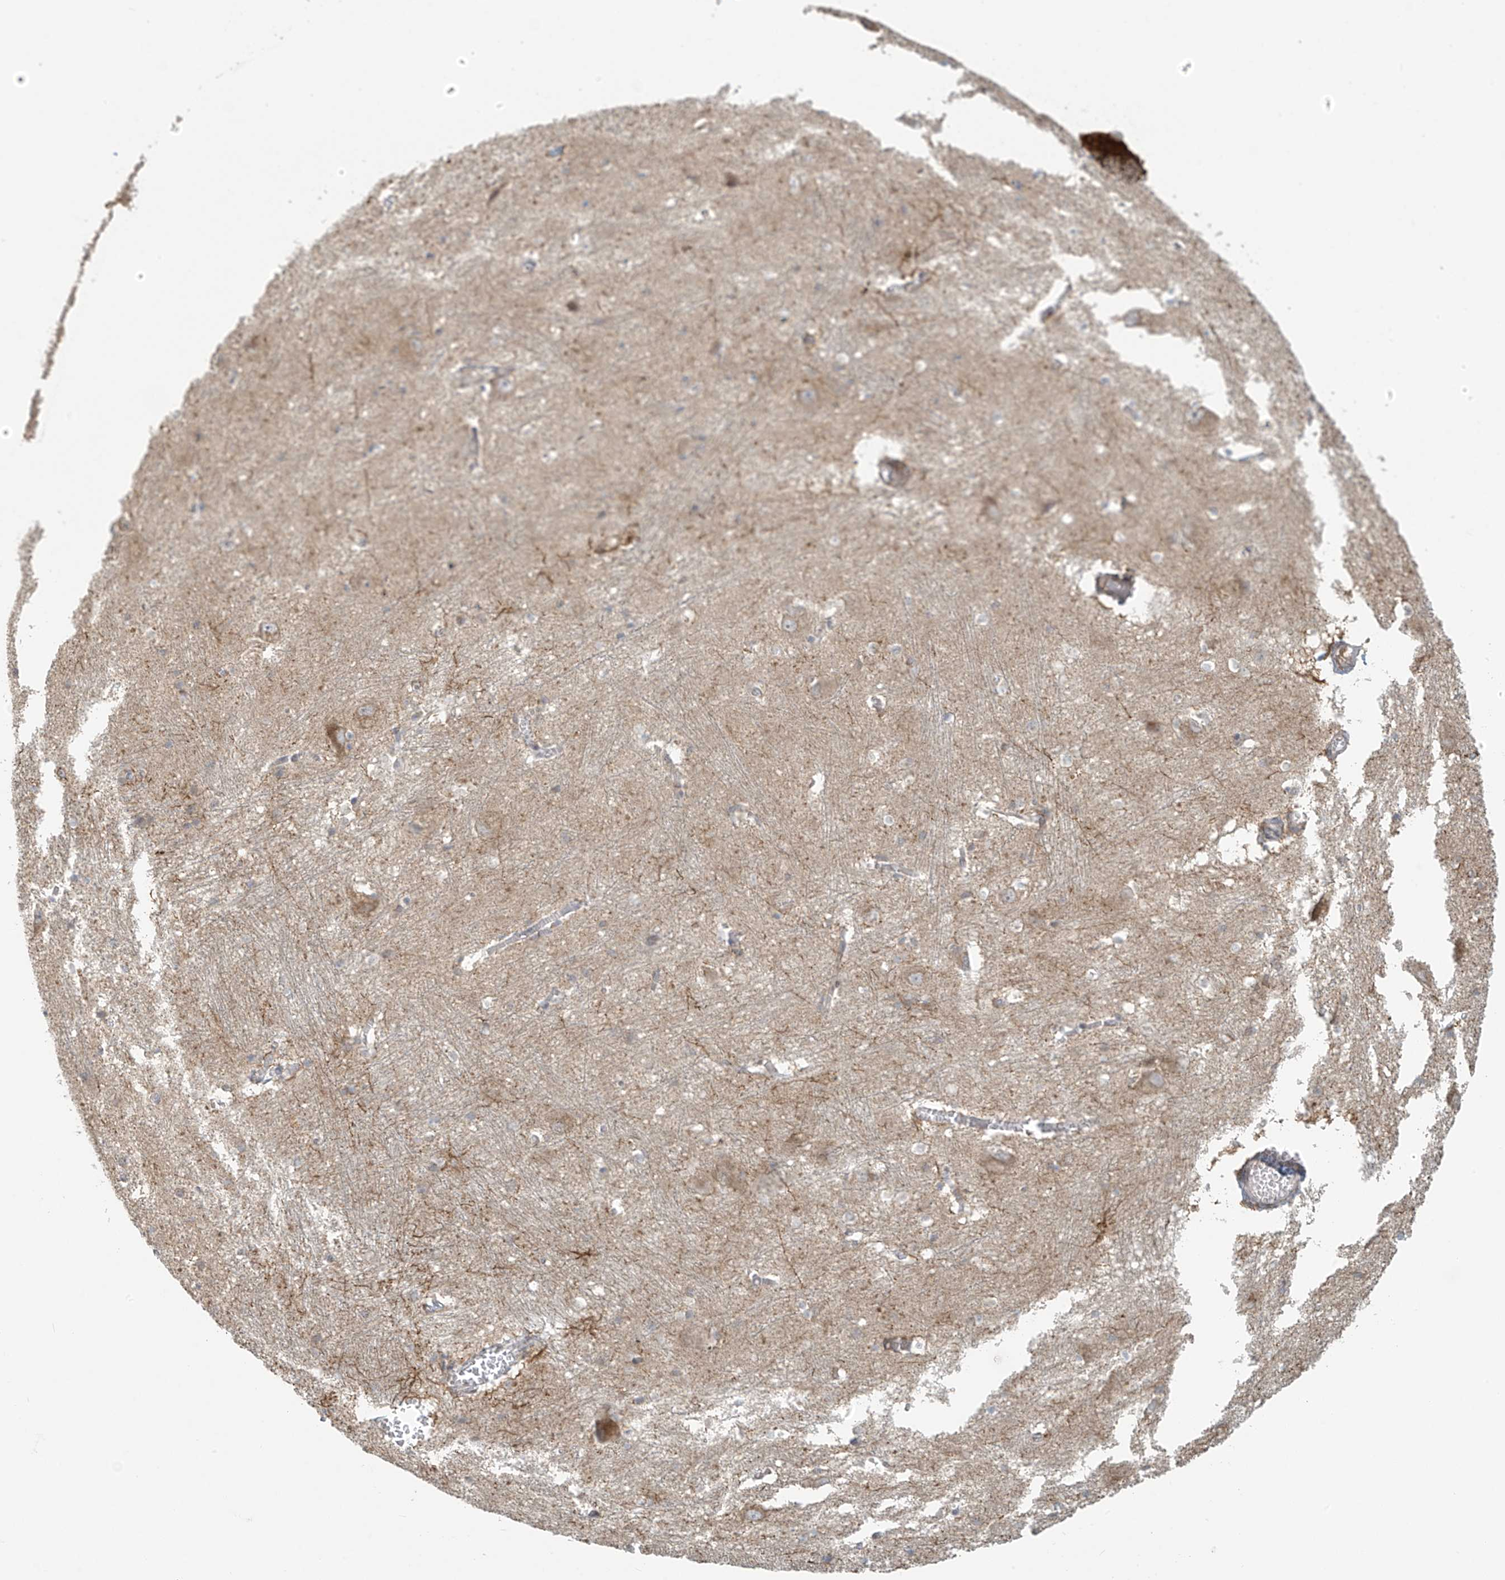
{"staining": {"intensity": "negative", "quantity": "none", "location": "none"}, "tissue": "caudate", "cell_type": "Glial cells", "image_type": "normal", "snomed": [{"axis": "morphology", "description": "Normal tissue, NOS"}, {"axis": "topography", "description": "Lateral ventricle wall"}], "caption": "Human caudate stained for a protein using IHC exhibits no staining in glial cells.", "gene": "HDDC2", "patient": {"sex": "male", "age": 37}}